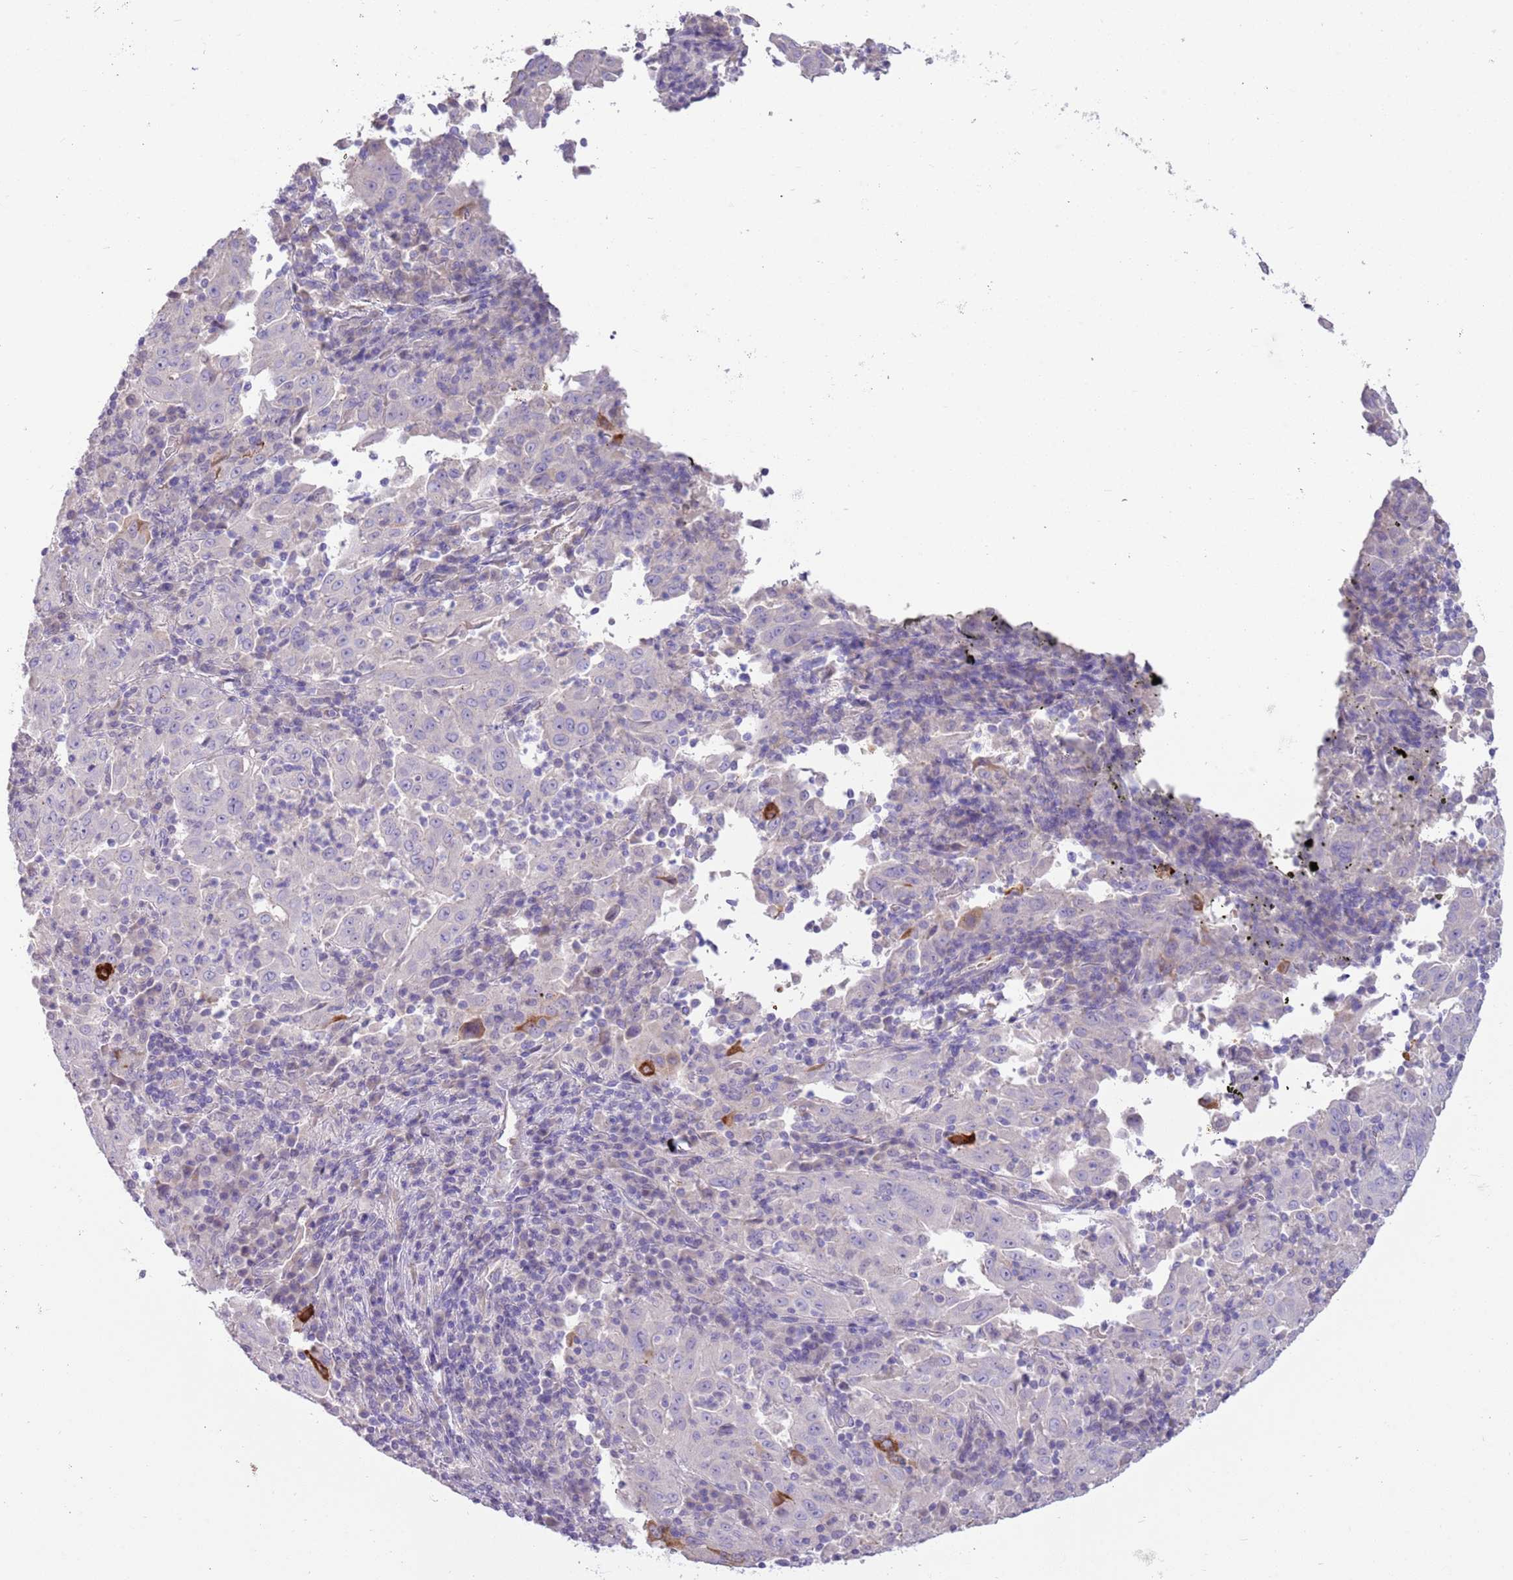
{"staining": {"intensity": "negative", "quantity": "none", "location": "none"}, "tissue": "pancreatic cancer", "cell_type": "Tumor cells", "image_type": "cancer", "snomed": [{"axis": "morphology", "description": "Adenocarcinoma, NOS"}, {"axis": "topography", "description": "Pancreas"}], "caption": "Immunohistochemistry of adenocarcinoma (pancreatic) displays no positivity in tumor cells.", "gene": "SFTPA1", "patient": {"sex": "male", "age": 63}}